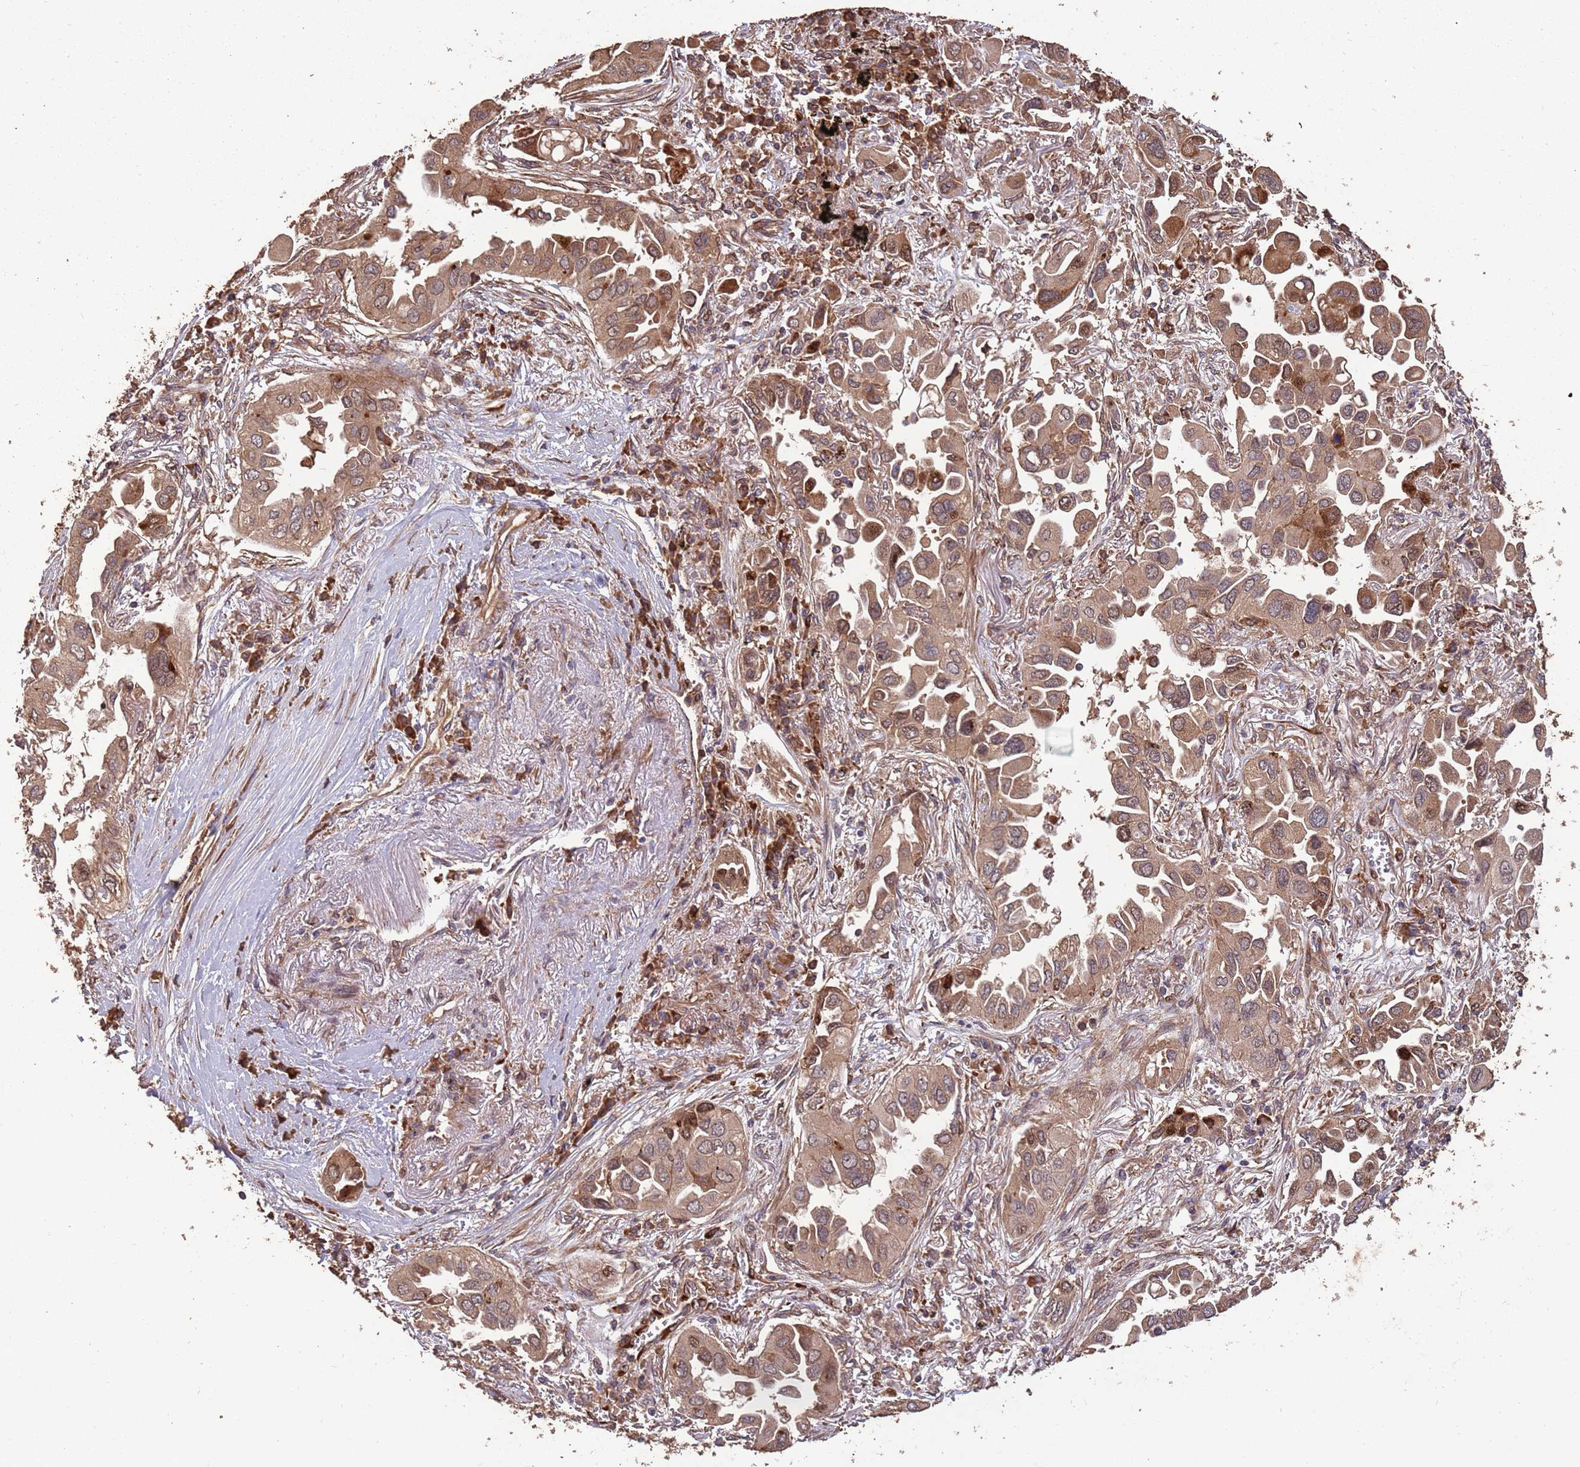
{"staining": {"intensity": "moderate", "quantity": ">75%", "location": "cytoplasmic/membranous"}, "tissue": "lung cancer", "cell_type": "Tumor cells", "image_type": "cancer", "snomed": [{"axis": "morphology", "description": "Adenocarcinoma, NOS"}, {"axis": "topography", "description": "Lung"}], "caption": "There is medium levels of moderate cytoplasmic/membranous positivity in tumor cells of lung cancer, as demonstrated by immunohistochemical staining (brown color).", "gene": "ZNF428", "patient": {"sex": "female", "age": 76}}